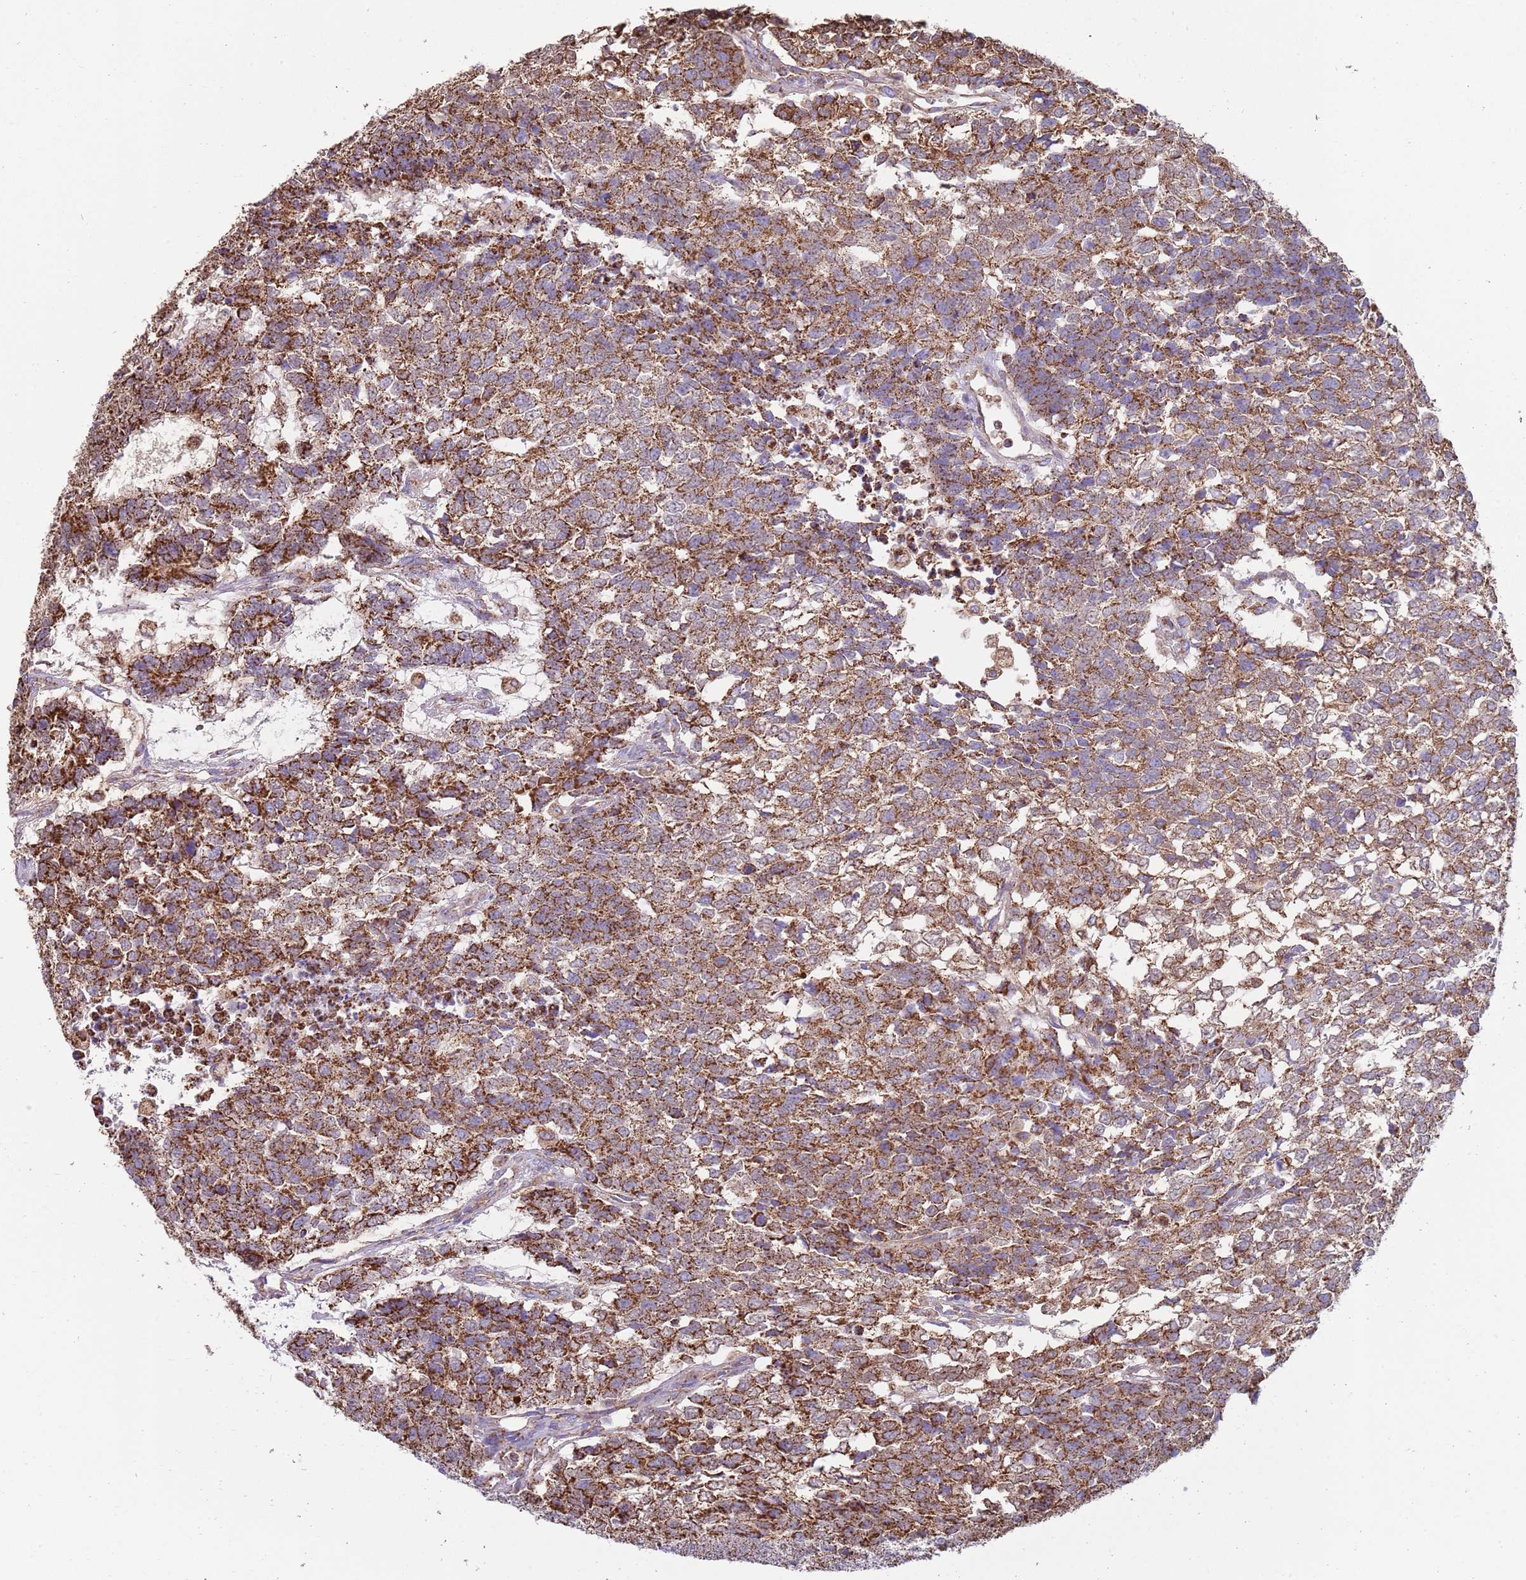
{"staining": {"intensity": "strong", "quantity": ">75%", "location": "cytoplasmic/membranous"}, "tissue": "testis cancer", "cell_type": "Tumor cells", "image_type": "cancer", "snomed": [{"axis": "morphology", "description": "Carcinoma, Embryonal, NOS"}, {"axis": "topography", "description": "Testis"}], "caption": "Protein staining demonstrates strong cytoplasmic/membranous positivity in about >75% of tumor cells in testis embryonal carcinoma. The protein of interest is stained brown, and the nuclei are stained in blue (DAB (3,3'-diaminobenzidine) IHC with brightfield microscopy, high magnification).", "gene": "TTLL1", "patient": {"sex": "male", "age": 23}}